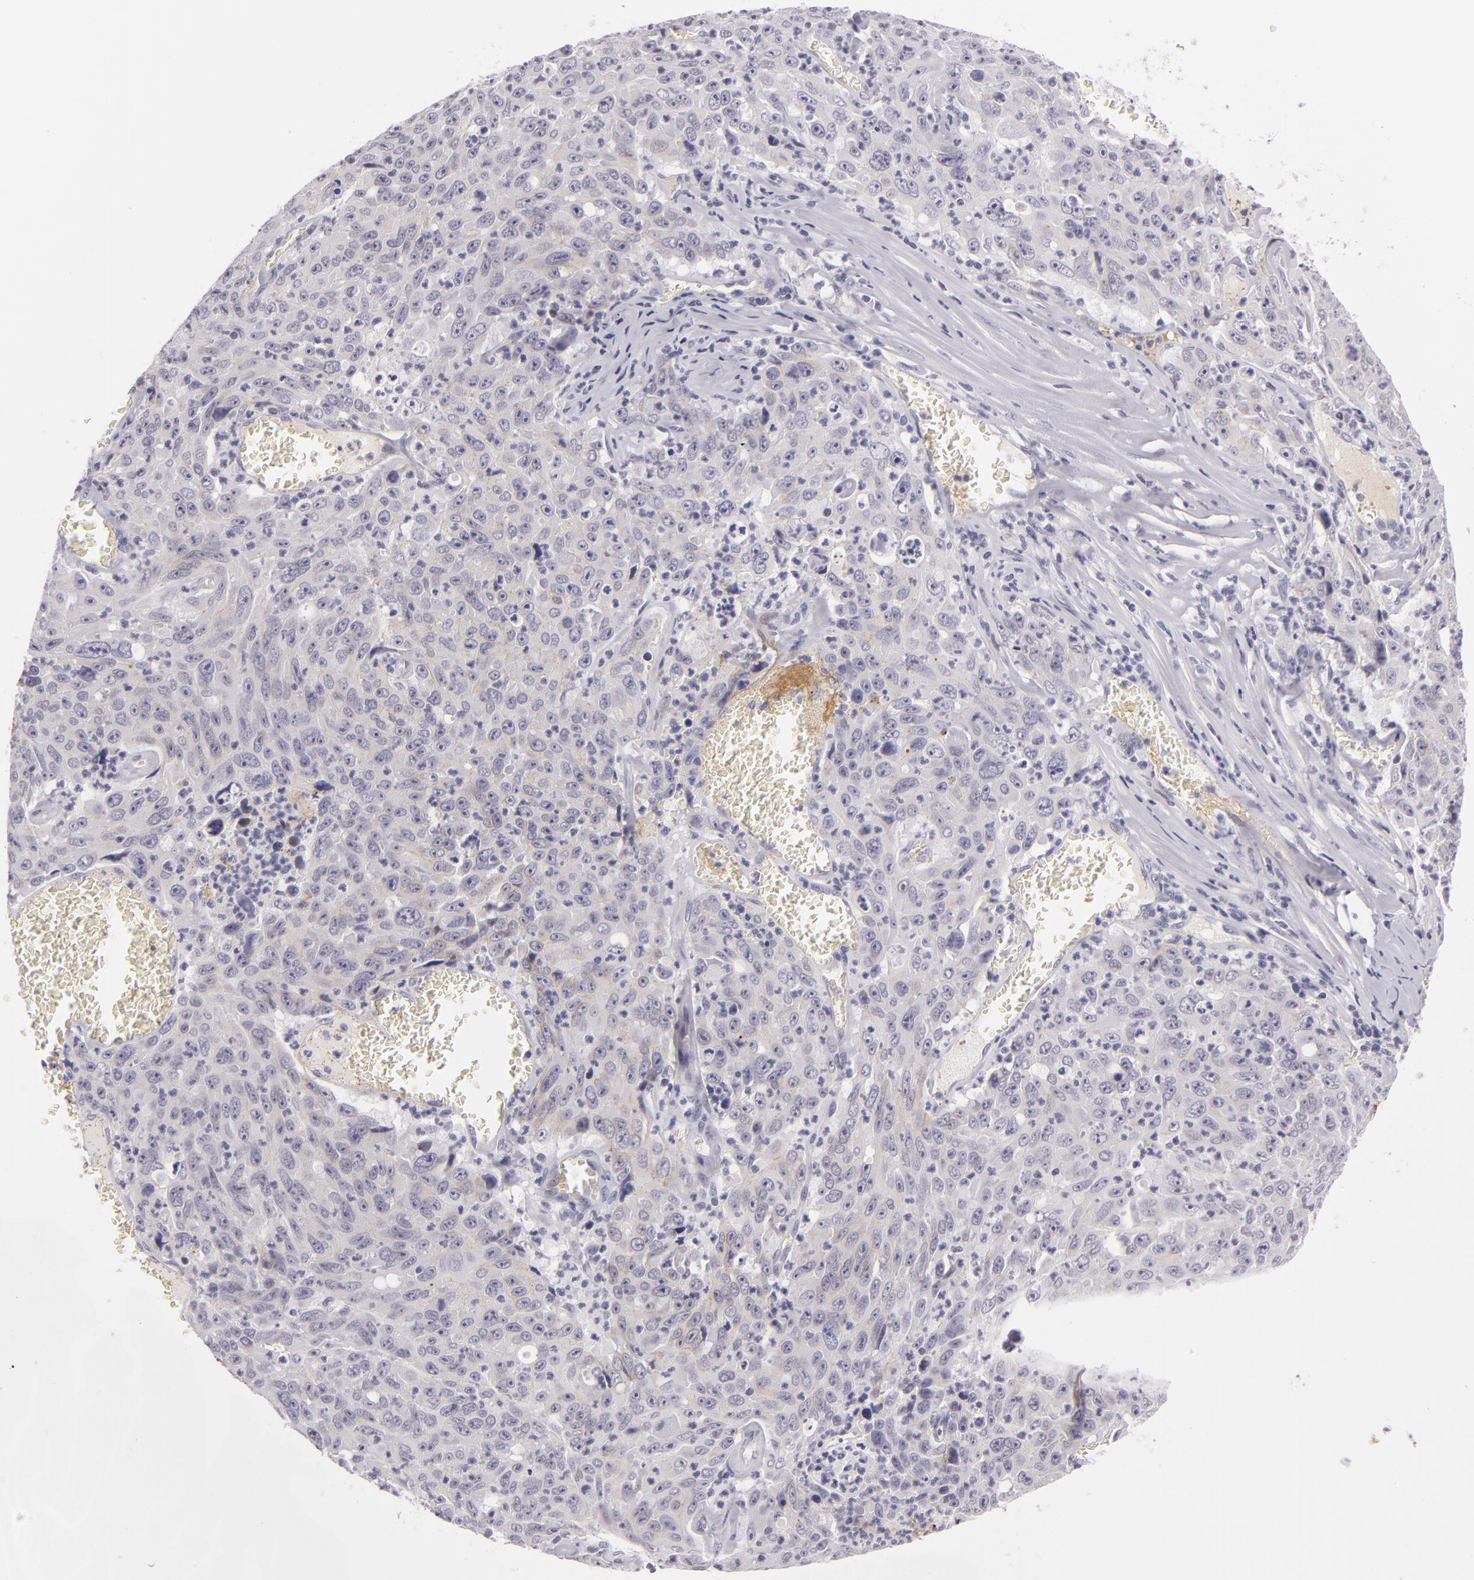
{"staining": {"intensity": "negative", "quantity": "none", "location": "none"}, "tissue": "lung cancer", "cell_type": "Tumor cells", "image_type": "cancer", "snomed": [{"axis": "morphology", "description": "Squamous cell carcinoma, NOS"}, {"axis": "topography", "description": "Lung"}], "caption": "Immunohistochemistry of squamous cell carcinoma (lung) displays no expression in tumor cells.", "gene": "CTNNB1", "patient": {"sex": "male", "age": 64}}